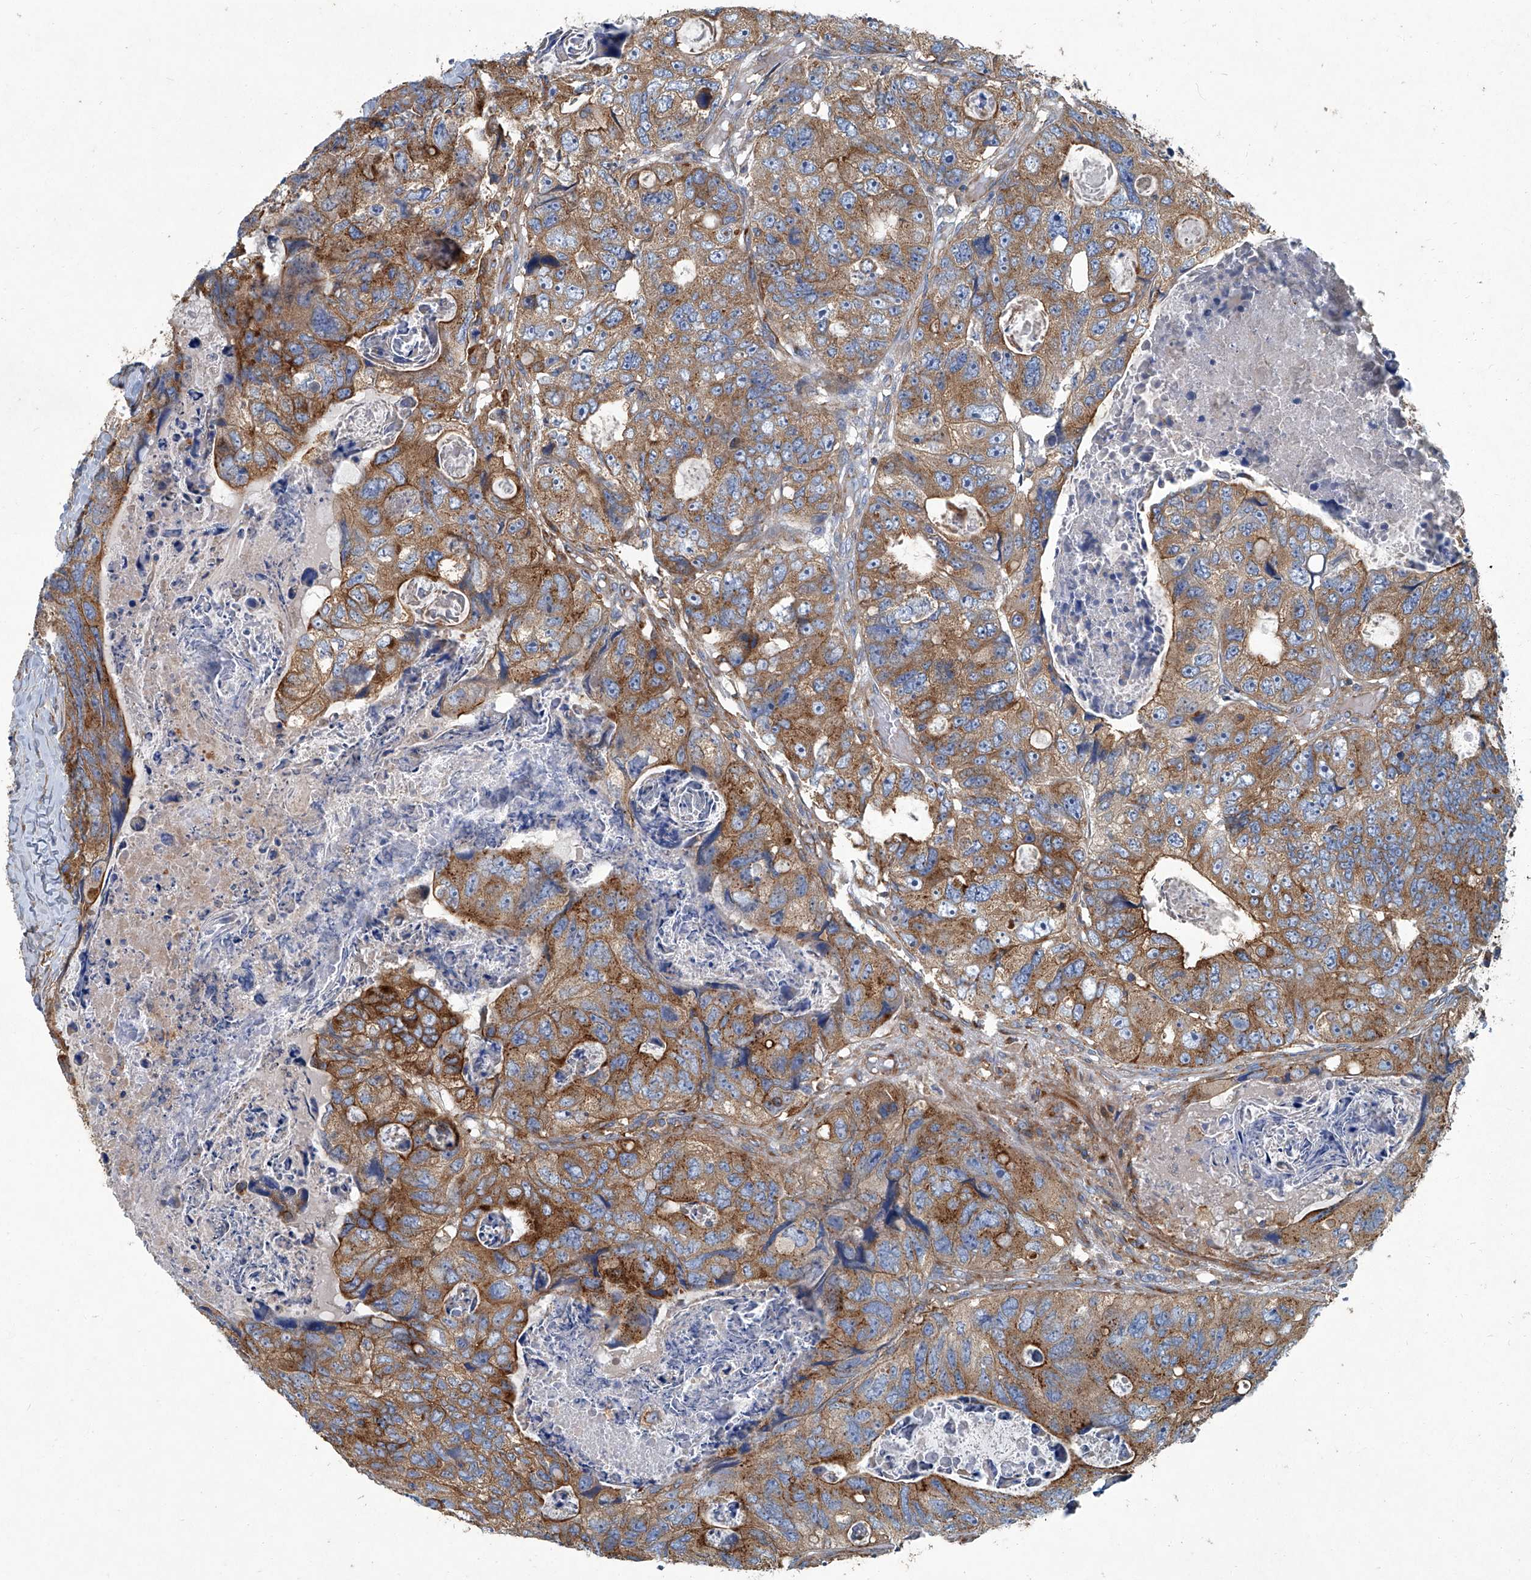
{"staining": {"intensity": "moderate", "quantity": ">75%", "location": "cytoplasmic/membranous"}, "tissue": "colorectal cancer", "cell_type": "Tumor cells", "image_type": "cancer", "snomed": [{"axis": "morphology", "description": "Adenocarcinoma, NOS"}, {"axis": "topography", "description": "Rectum"}], "caption": "High-power microscopy captured an immunohistochemistry histopathology image of colorectal cancer (adenocarcinoma), revealing moderate cytoplasmic/membranous staining in about >75% of tumor cells. (Stains: DAB (3,3'-diaminobenzidine) in brown, nuclei in blue, Microscopy: brightfield microscopy at high magnification).", "gene": "PIGH", "patient": {"sex": "male", "age": 59}}